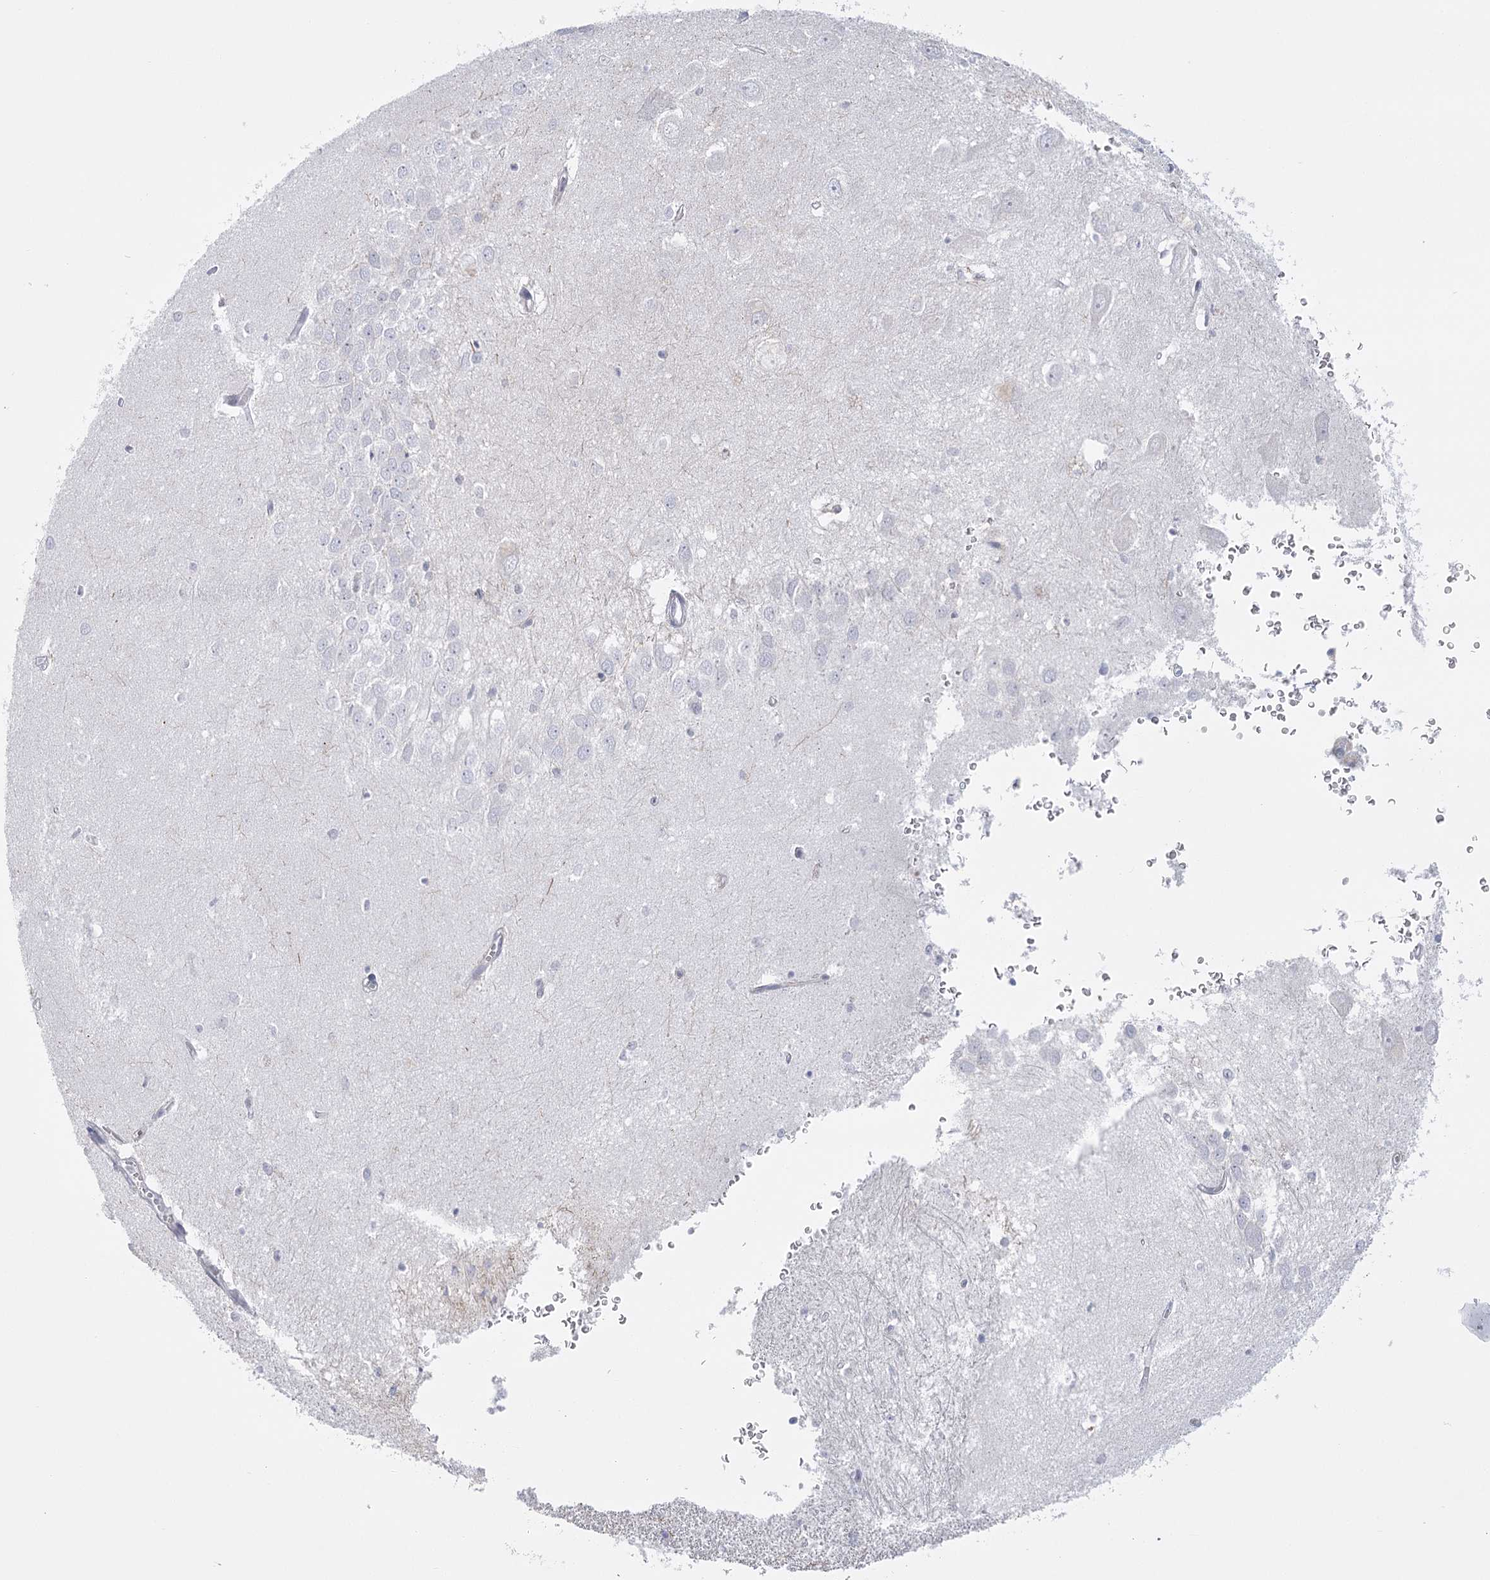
{"staining": {"intensity": "negative", "quantity": "none", "location": "none"}, "tissue": "hippocampus", "cell_type": "Glial cells", "image_type": "normal", "snomed": [{"axis": "morphology", "description": "Normal tissue, NOS"}, {"axis": "topography", "description": "Hippocampus"}], "caption": "Hippocampus stained for a protein using immunohistochemistry (IHC) shows no expression glial cells.", "gene": "FAM76B", "patient": {"sex": "female", "age": 64}}